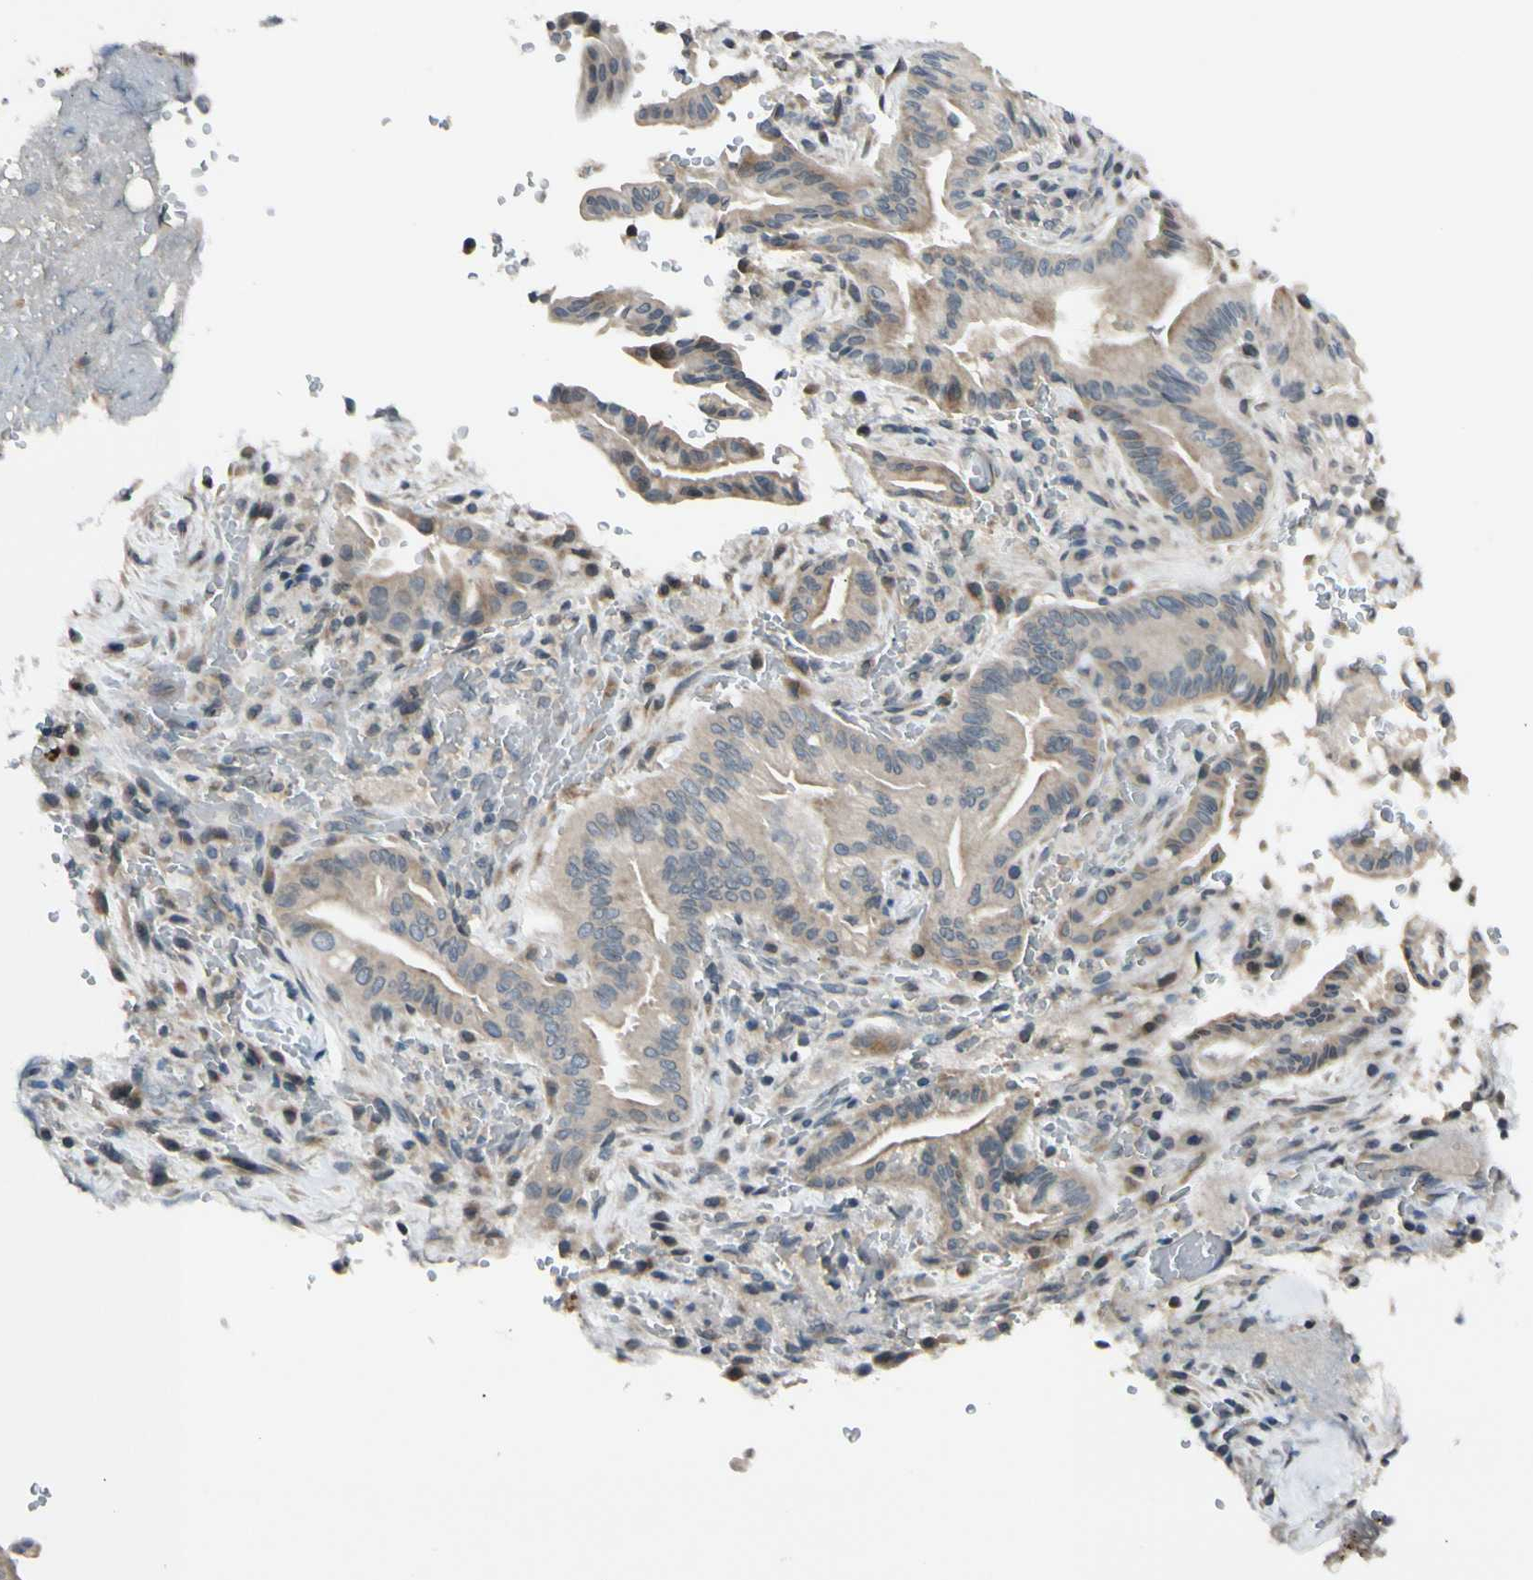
{"staining": {"intensity": "weak", "quantity": ">75%", "location": "cytoplasmic/membranous"}, "tissue": "liver cancer", "cell_type": "Tumor cells", "image_type": "cancer", "snomed": [{"axis": "morphology", "description": "Cholangiocarcinoma"}, {"axis": "topography", "description": "Liver"}], "caption": "Liver cholangiocarcinoma stained with DAB (3,3'-diaminobenzidine) IHC displays low levels of weak cytoplasmic/membranous positivity in about >75% of tumor cells.", "gene": "FGF10", "patient": {"sex": "female", "age": 68}}